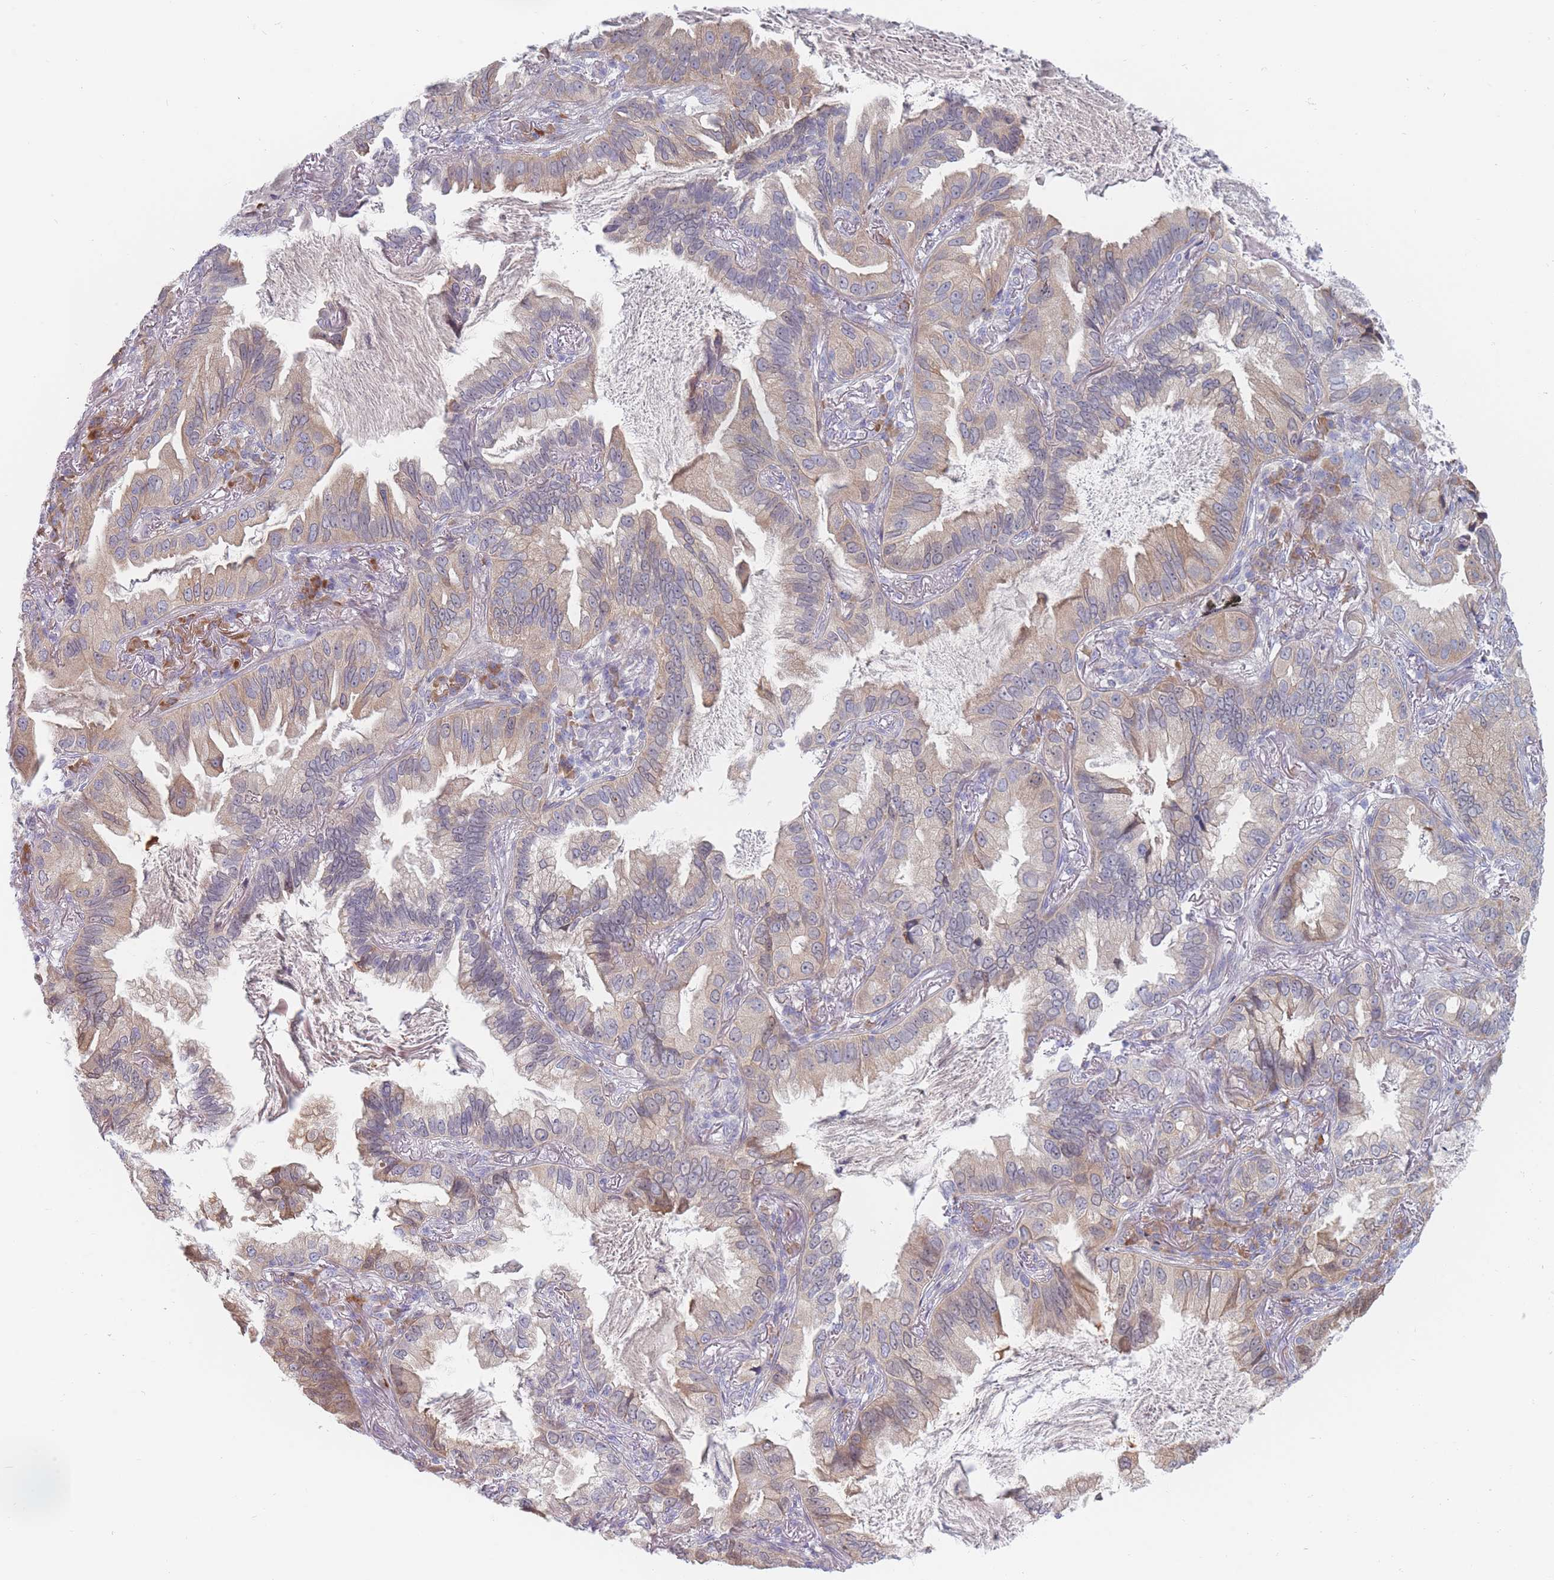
{"staining": {"intensity": "weak", "quantity": "<25%", "location": "cytoplasmic/membranous"}, "tissue": "lung cancer", "cell_type": "Tumor cells", "image_type": "cancer", "snomed": [{"axis": "morphology", "description": "Adenocarcinoma, NOS"}, {"axis": "topography", "description": "Lung"}], "caption": "Immunohistochemical staining of human lung cancer (adenocarcinoma) shows no significant staining in tumor cells. The staining was performed using DAB (3,3'-diaminobenzidine) to visualize the protein expression in brown, while the nuclei were stained in blue with hematoxylin (Magnification: 20x).", "gene": "SPATS1", "patient": {"sex": "female", "age": 69}}